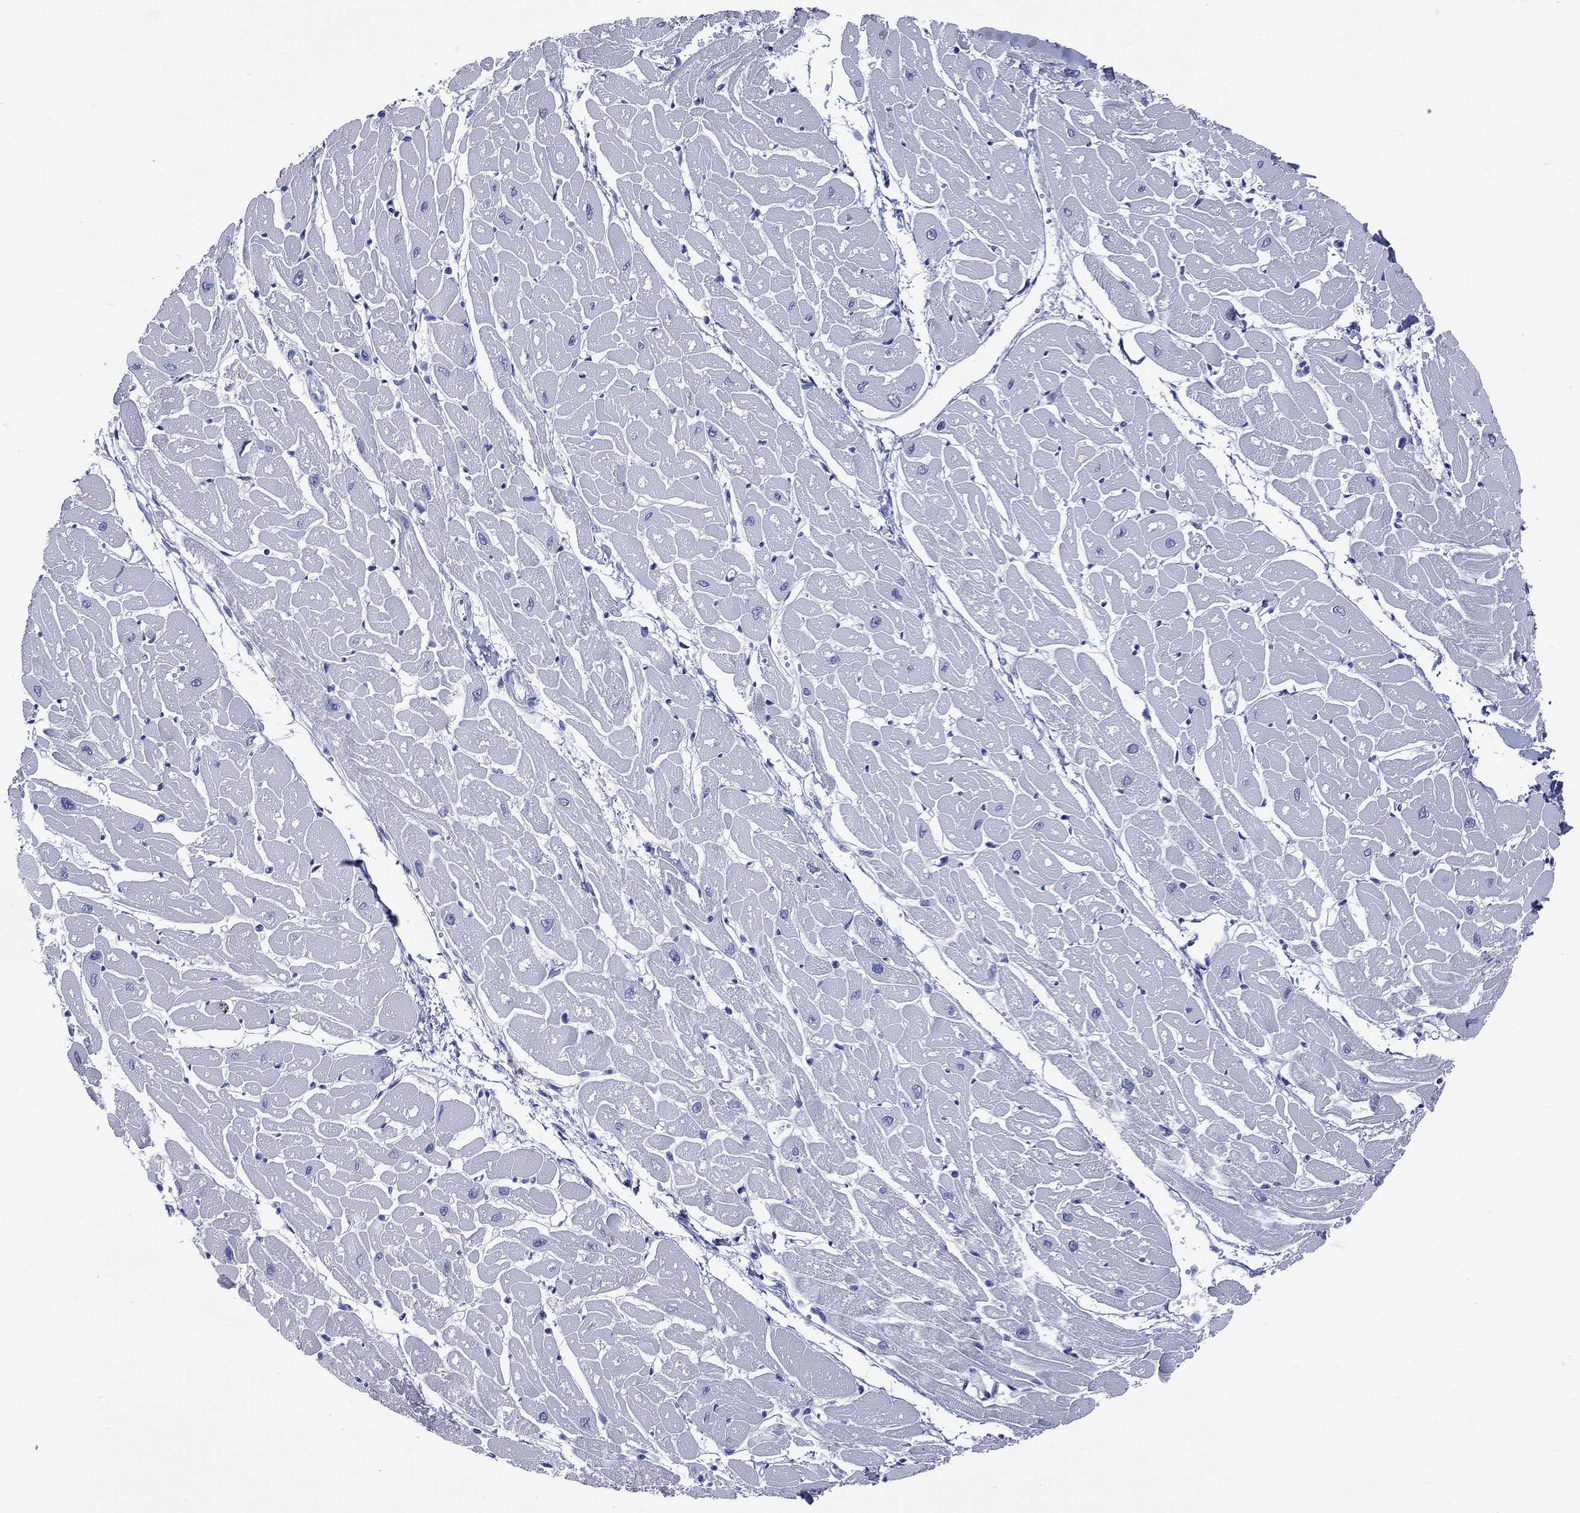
{"staining": {"intensity": "negative", "quantity": "none", "location": "none"}, "tissue": "heart muscle", "cell_type": "Cardiomyocytes", "image_type": "normal", "snomed": [{"axis": "morphology", "description": "Normal tissue, NOS"}, {"axis": "topography", "description": "Heart"}], "caption": "This photomicrograph is of benign heart muscle stained with IHC to label a protein in brown with the nuclei are counter-stained blue. There is no staining in cardiomyocytes.", "gene": "CYLC1", "patient": {"sex": "male", "age": 57}}